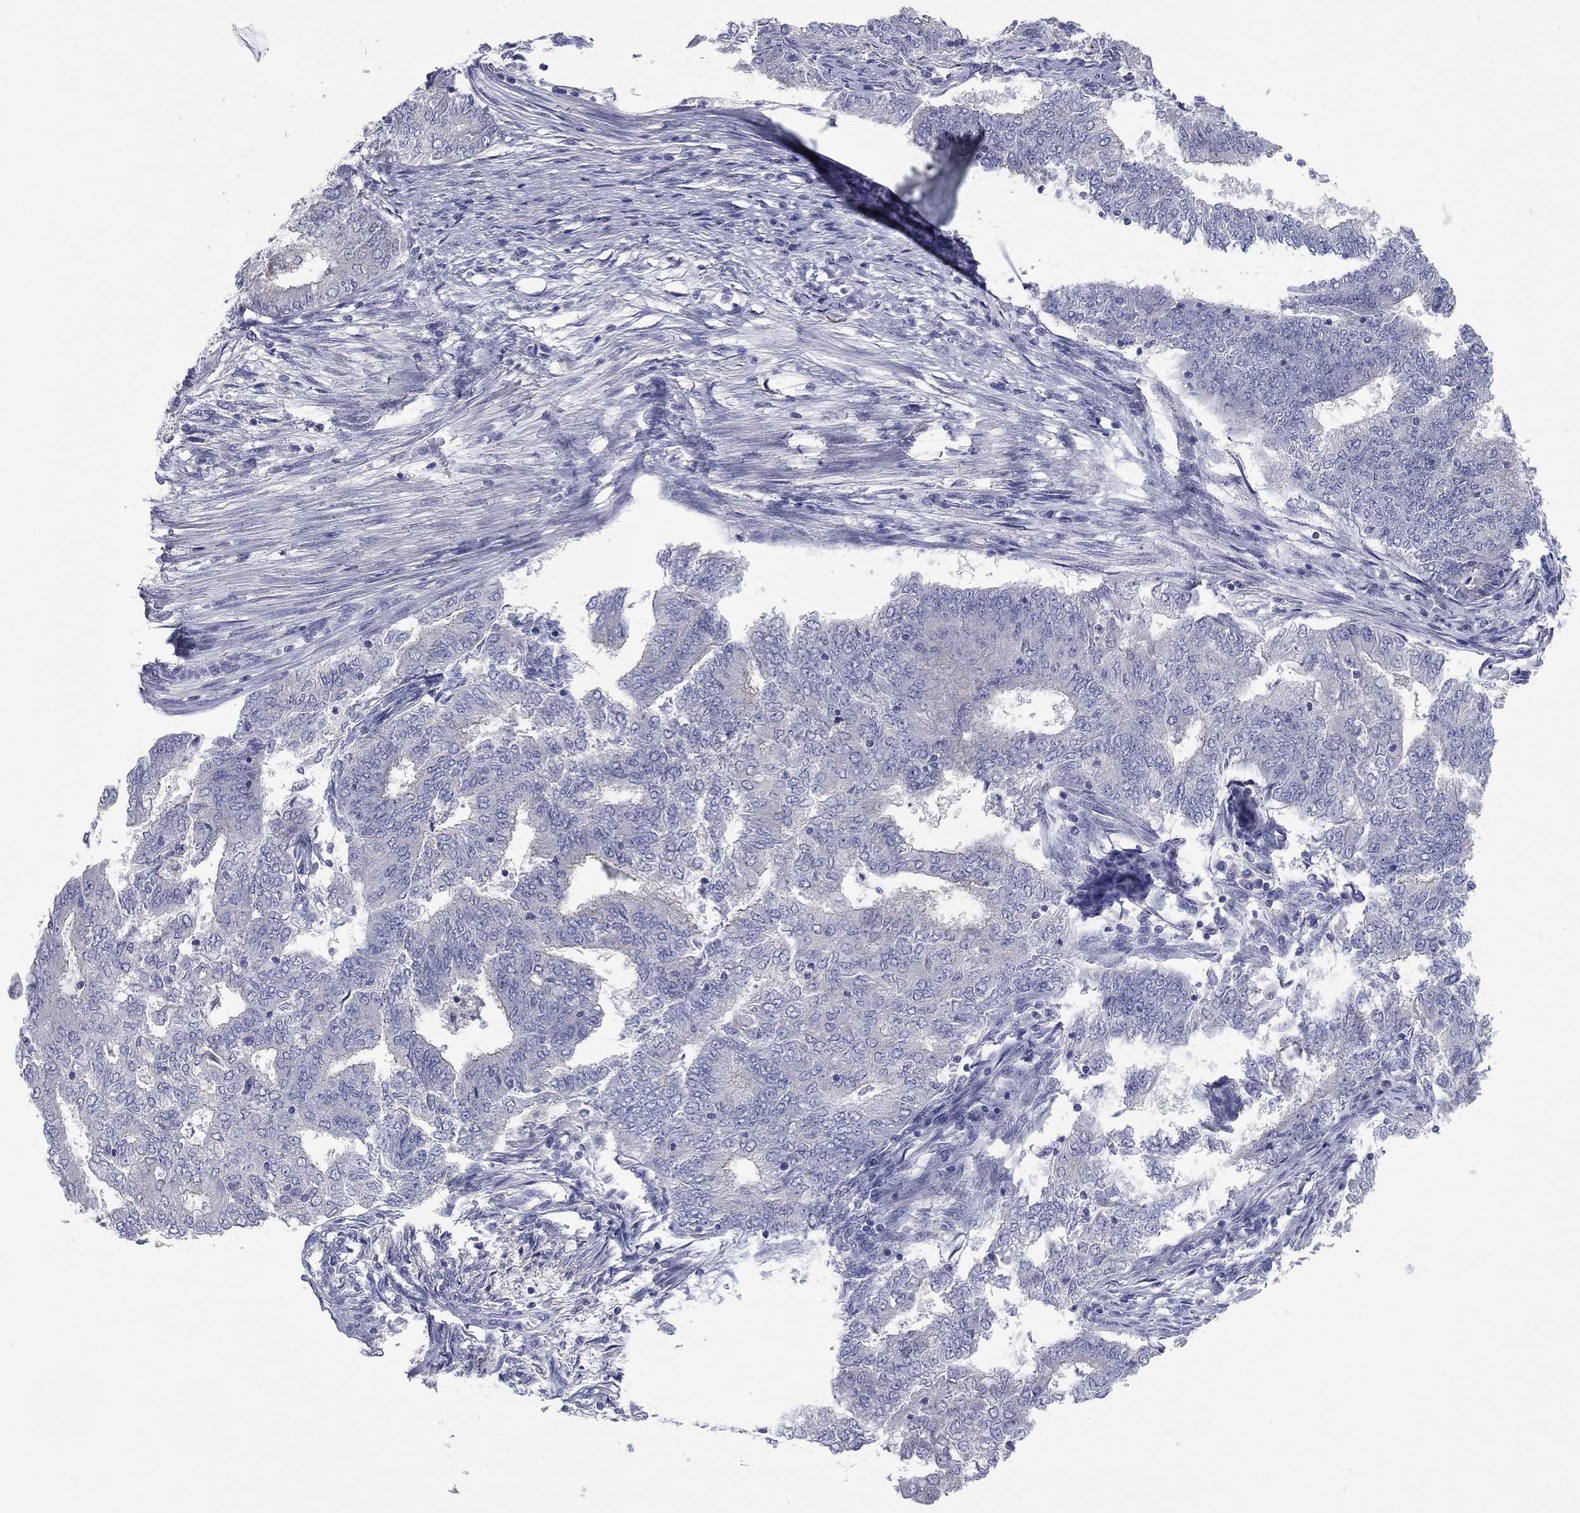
{"staining": {"intensity": "negative", "quantity": "none", "location": "none"}, "tissue": "endometrial cancer", "cell_type": "Tumor cells", "image_type": "cancer", "snomed": [{"axis": "morphology", "description": "Adenocarcinoma, NOS"}, {"axis": "topography", "description": "Endometrium"}], "caption": "IHC histopathology image of neoplastic tissue: human endometrial cancer stained with DAB reveals no significant protein positivity in tumor cells.", "gene": "CNTNAP4", "patient": {"sex": "female", "age": 62}}